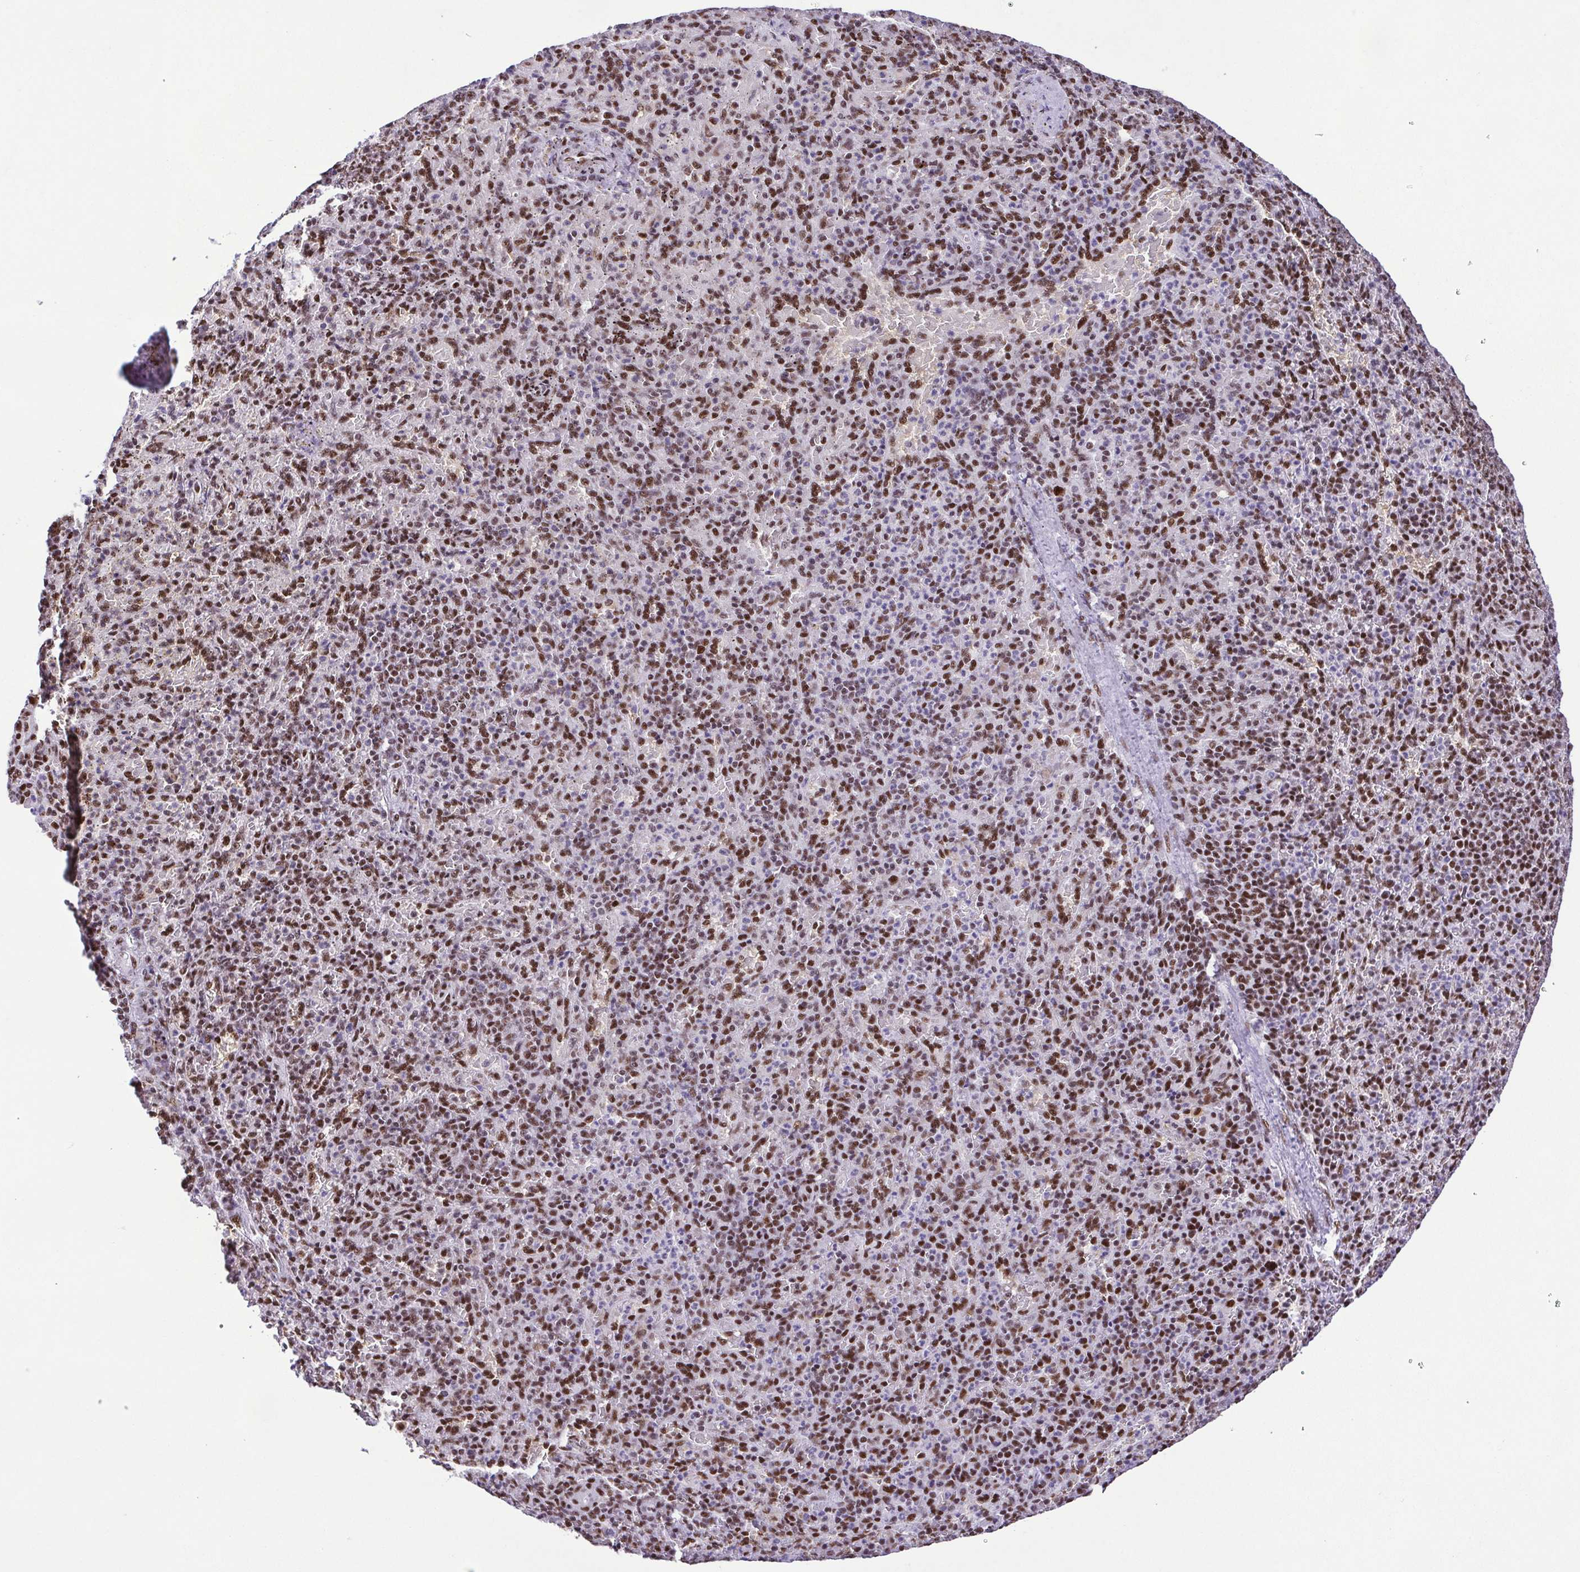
{"staining": {"intensity": "strong", "quantity": ">75%", "location": "nuclear"}, "tissue": "spleen", "cell_type": "Cells in red pulp", "image_type": "normal", "snomed": [{"axis": "morphology", "description": "Normal tissue, NOS"}, {"axis": "topography", "description": "Spleen"}], "caption": "Cells in red pulp exhibit strong nuclear positivity in approximately >75% of cells in unremarkable spleen. The protein of interest is stained brown, and the nuclei are stained in blue (DAB IHC with brightfield microscopy, high magnification).", "gene": "TRIM28", "patient": {"sex": "female", "age": 74}}